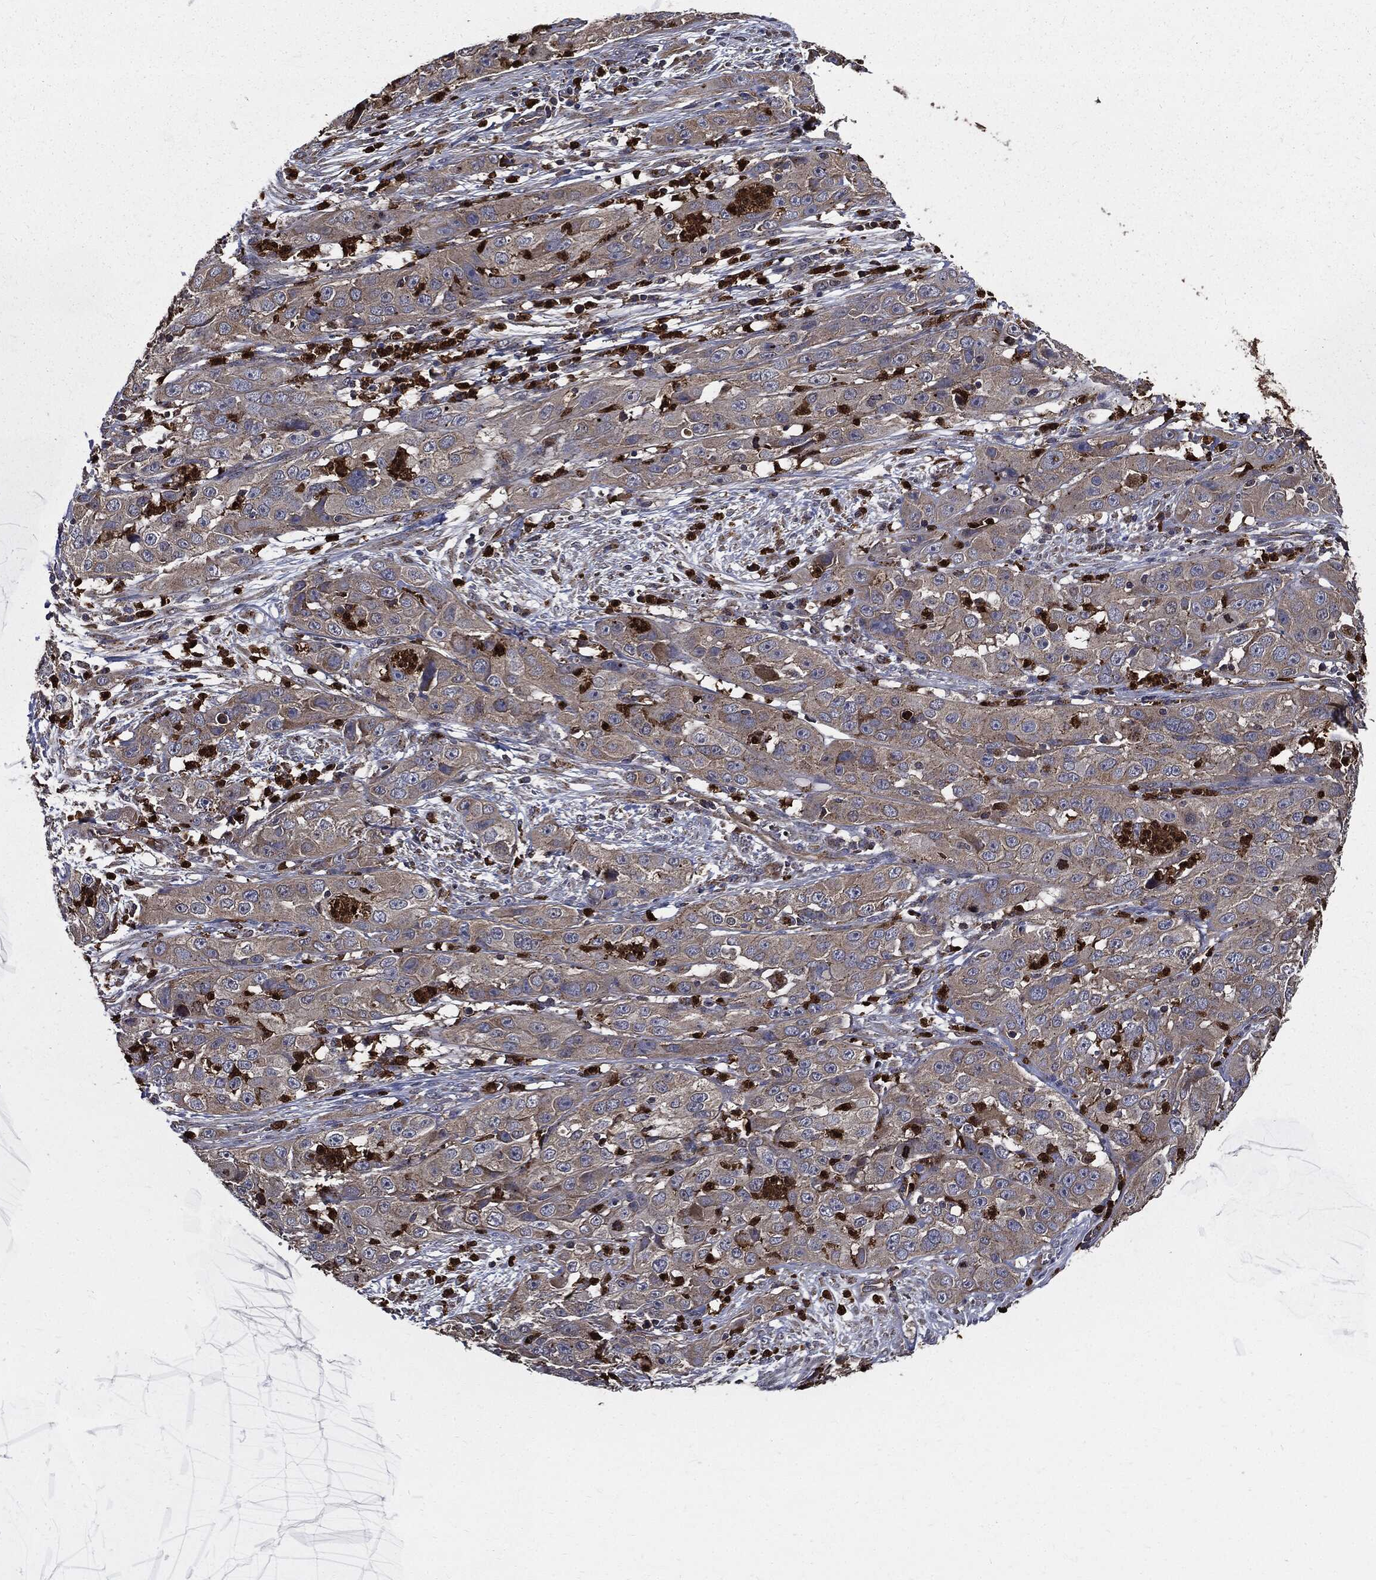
{"staining": {"intensity": "weak", "quantity": "<25%", "location": "cytoplasmic/membranous"}, "tissue": "cervical cancer", "cell_type": "Tumor cells", "image_type": "cancer", "snomed": [{"axis": "morphology", "description": "Squamous cell carcinoma, NOS"}, {"axis": "topography", "description": "Cervix"}], "caption": "An immunohistochemistry image of cervical cancer is shown. There is no staining in tumor cells of cervical cancer.", "gene": "PDCD6IP", "patient": {"sex": "female", "age": 32}}